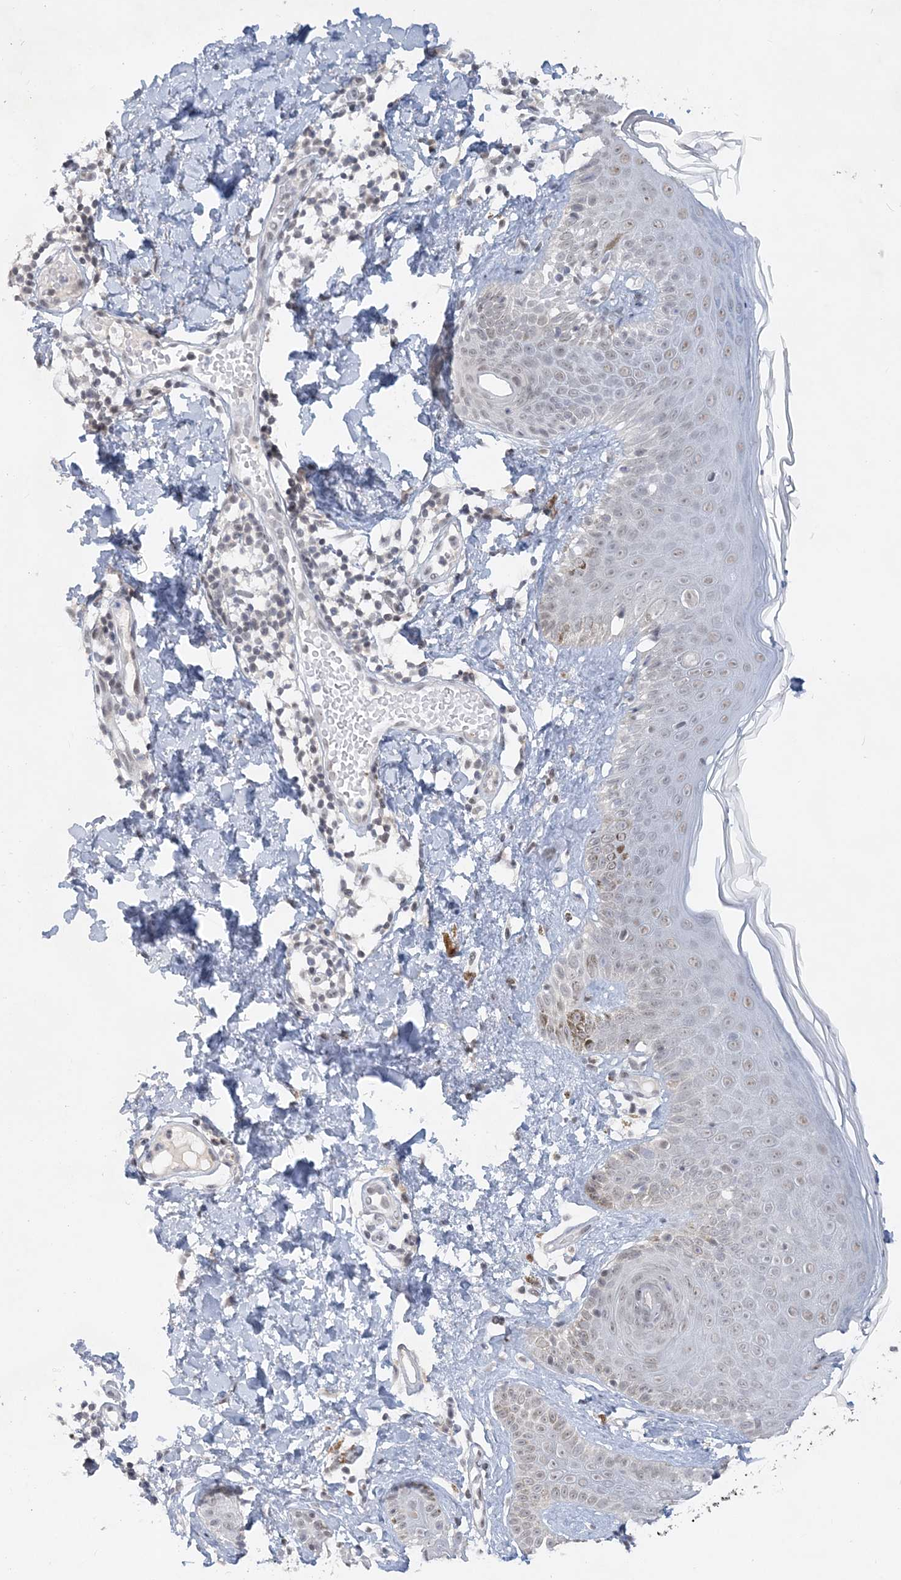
{"staining": {"intensity": "negative", "quantity": "none", "location": "none"}, "tissue": "skin", "cell_type": "Fibroblasts", "image_type": "normal", "snomed": [{"axis": "morphology", "description": "Normal tissue, NOS"}, {"axis": "topography", "description": "Skin"}], "caption": "IHC micrograph of benign human skin stained for a protein (brown), which shows no staining in fibroblasts. (Brightfield microscopy of DAB (3,3'-diaminobenzidine) immunohistochemistry at high magnification).", "gene": "KMT2D", "patient": {"sex": "male", "age": 52}}